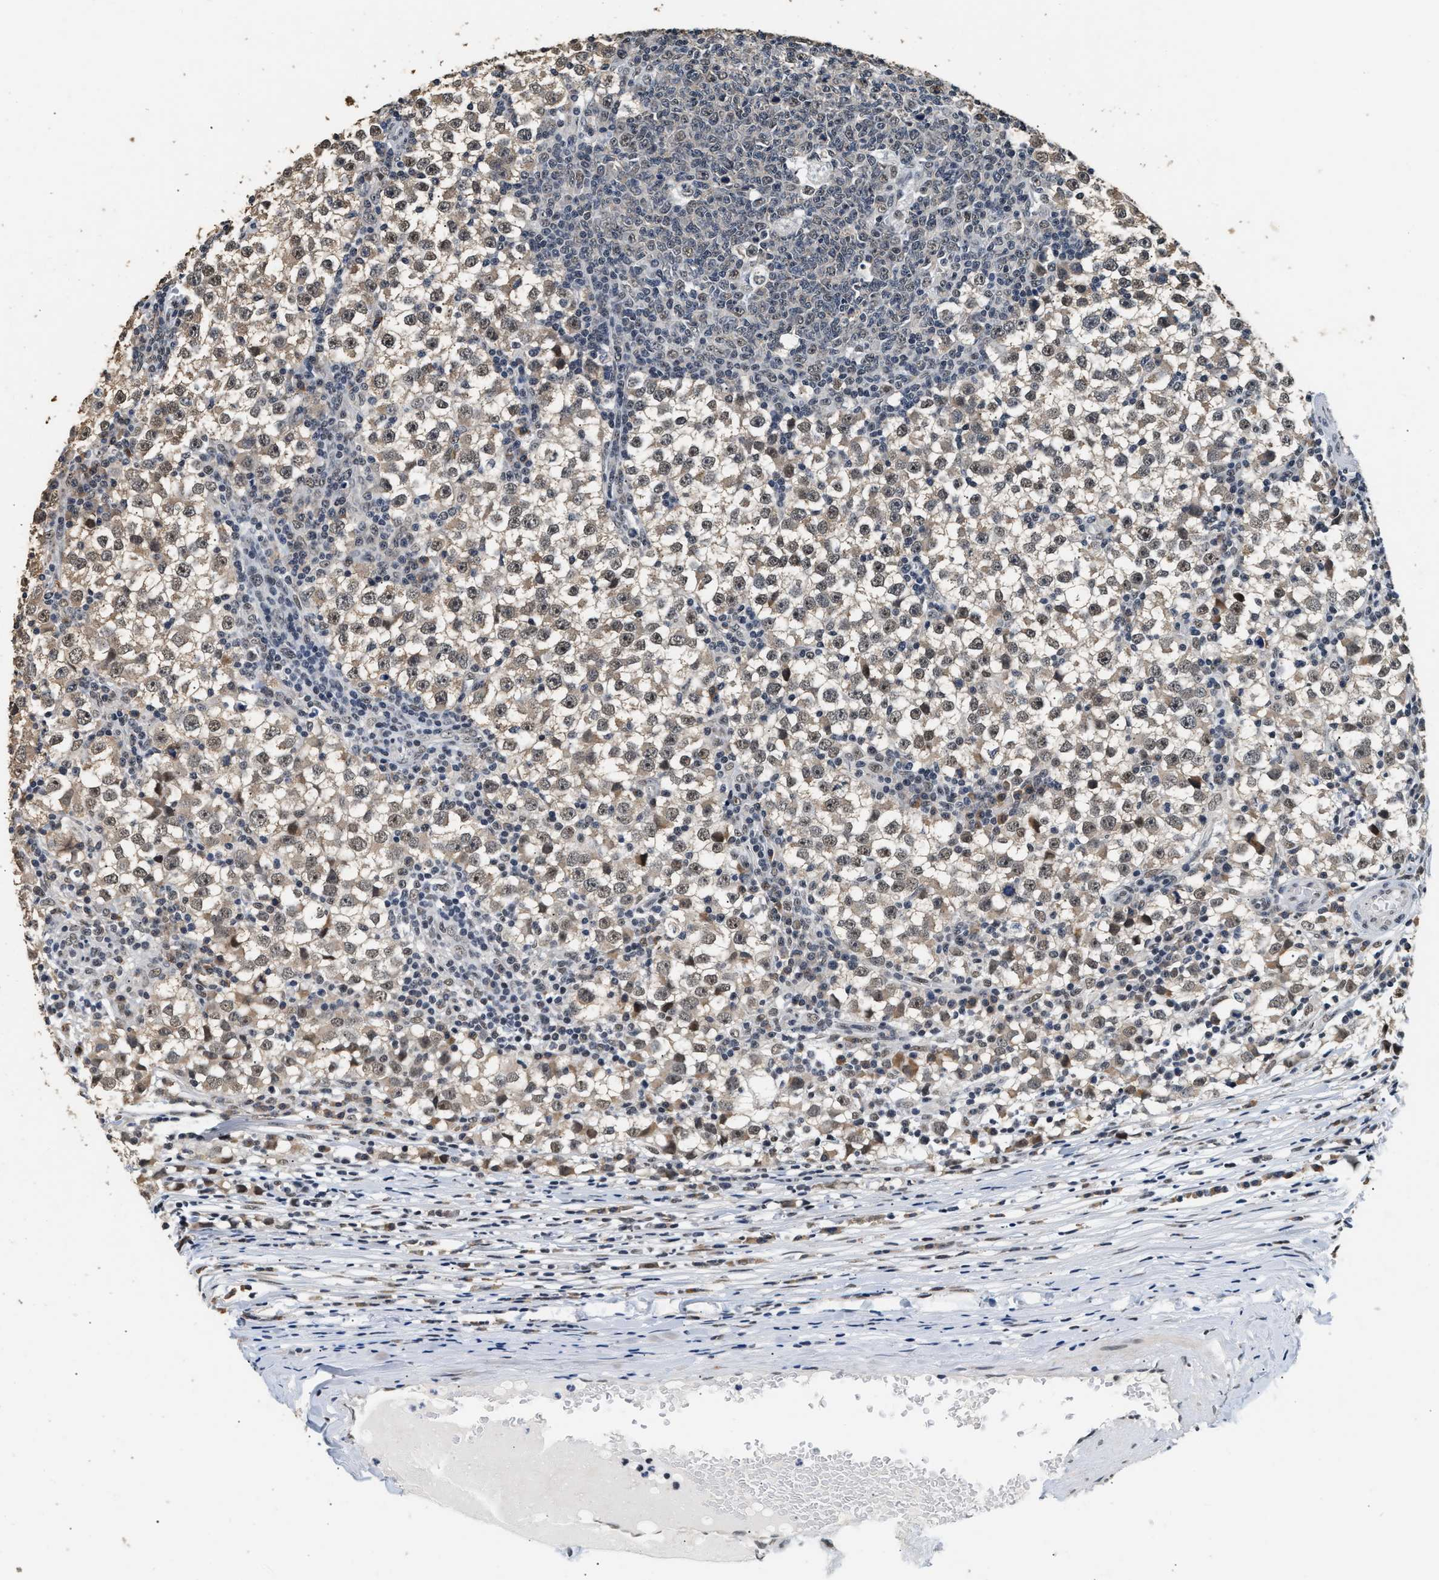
{"staining": {"intensity": "weak", "quantity": ">75%", "location": "cytoplasmic/membranous,nuclear"}, "tissue": "testis cancer", "cell_type": "Tumor cells", "image_type": "cancer", "snomed": [{"axis": "morphology", "description": "Seminoma, NOS"}, {"axis": "topography", "description": "Testis"}], "caption": "Testis cancer (seminoma) was stained to show a protein in brown. There is low levels of weak cytoplasmic/membranous and nuclear staining in about >75% of tumor cells. (DAB IHC, brown staining for protein, blue staining for nuclei).", "gene": "THOC1", "patient": {"sex": "male", "age": 65}}